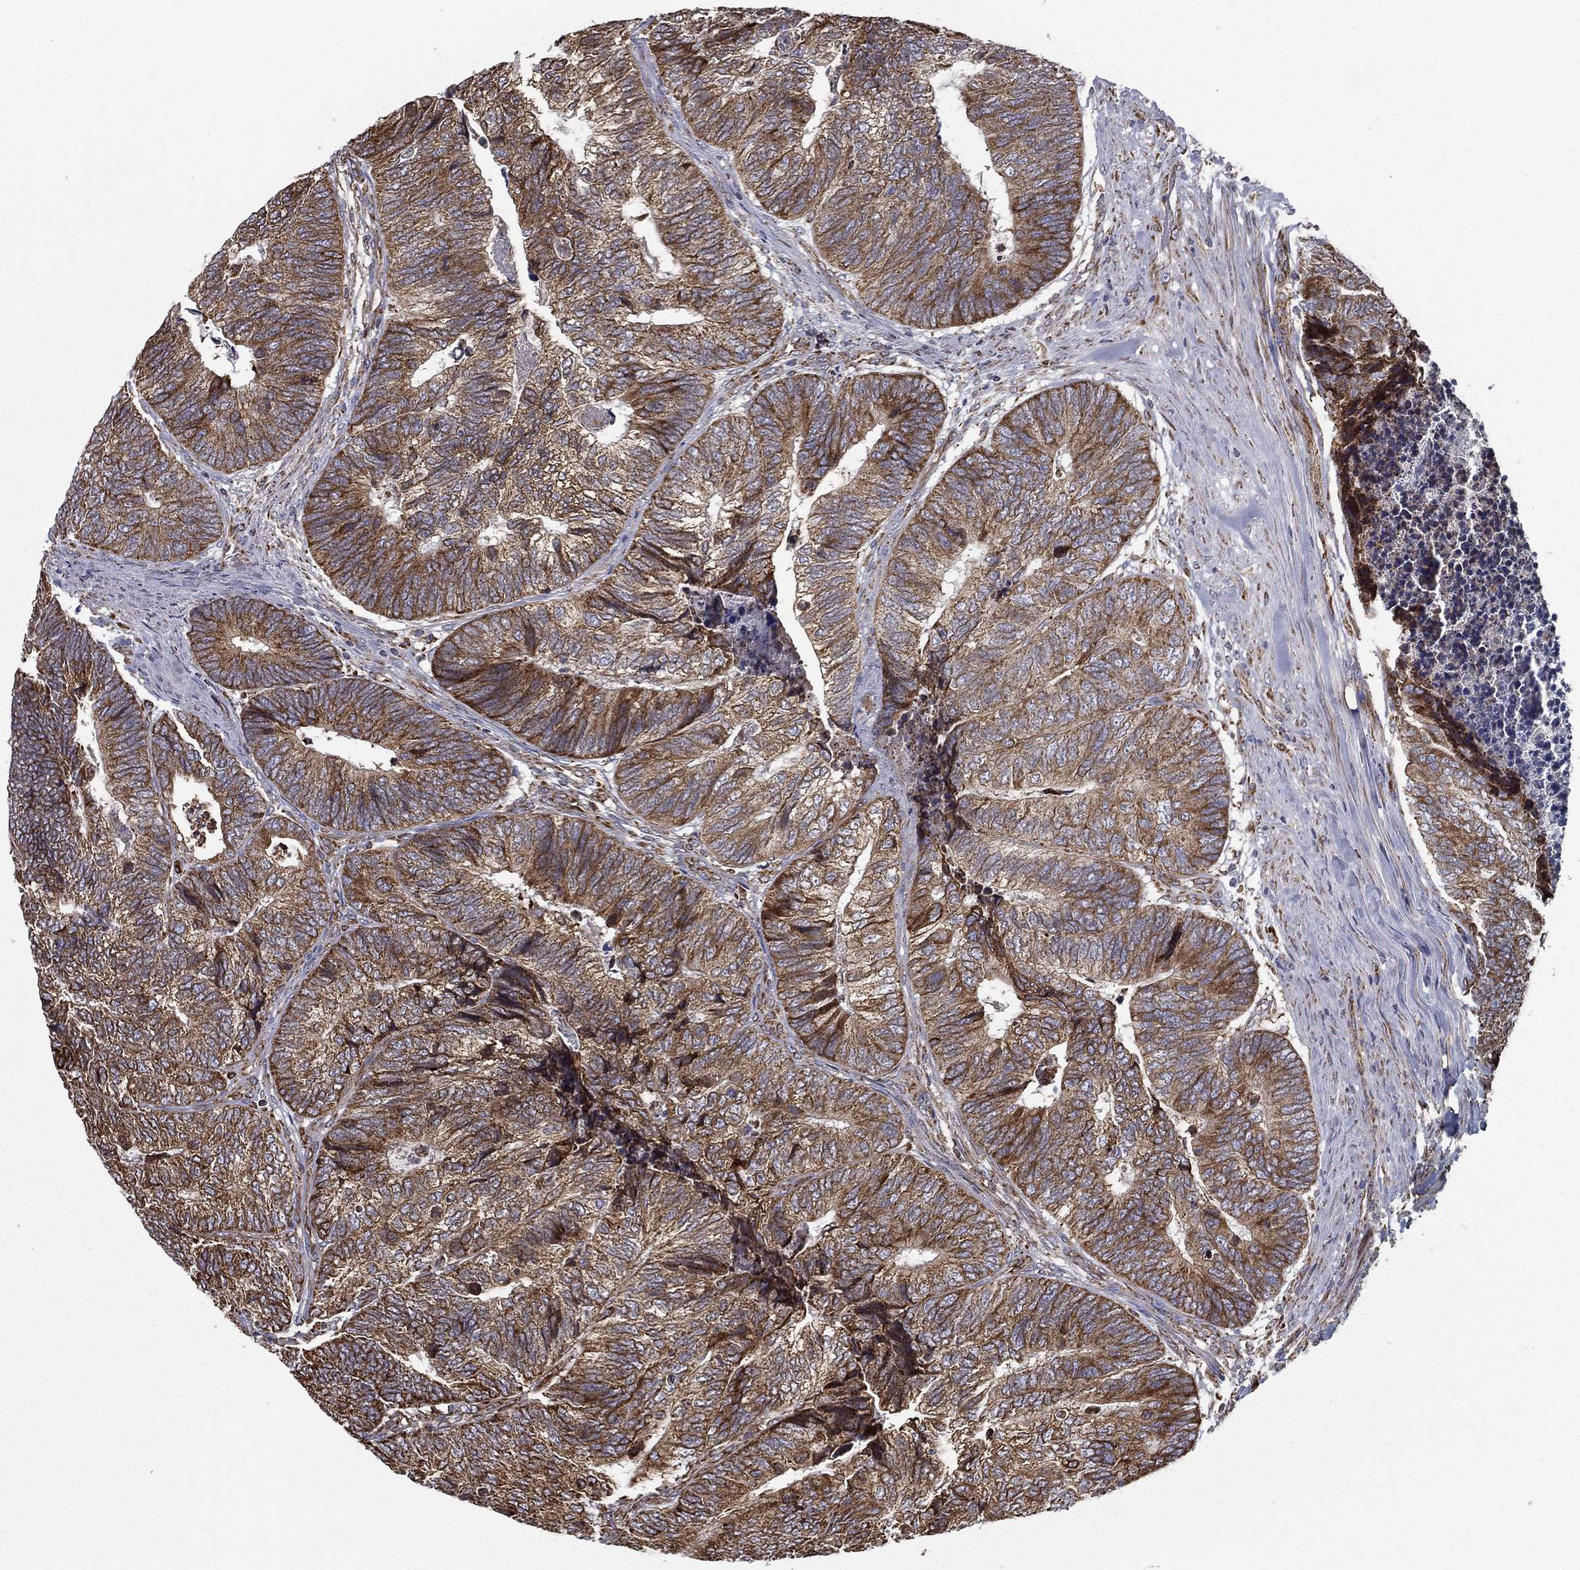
{"staining": {"intensity": "strong", "quantity": ">75%", "location": "cytoplasmic/membranous"}, "tissue": "colorectal cancer", "cell_type": "Tumor cells", "image_type": "cancer", "snomed": [{"axis": "morphology", "description": "Adenocarcinoma, NOS"}, {"axis": "topography", "description": "Colon"}], "caption": "DAB (3,3'-diaminobenzidine) immunohistochemical staining of colorectal adenocarcinoma shows strong cytoplasmic/membranous protein expression in about >75% of tumor cells. The staining was performed using DAB (3,3'-diaminobenzidine) to visualize the protein expression in brown, while the nuclei were stained in blue with hematoxylin (Magnification: 20x).", "gene": "MT-CYB", "patient": {"sex": "female", "age": 67}}